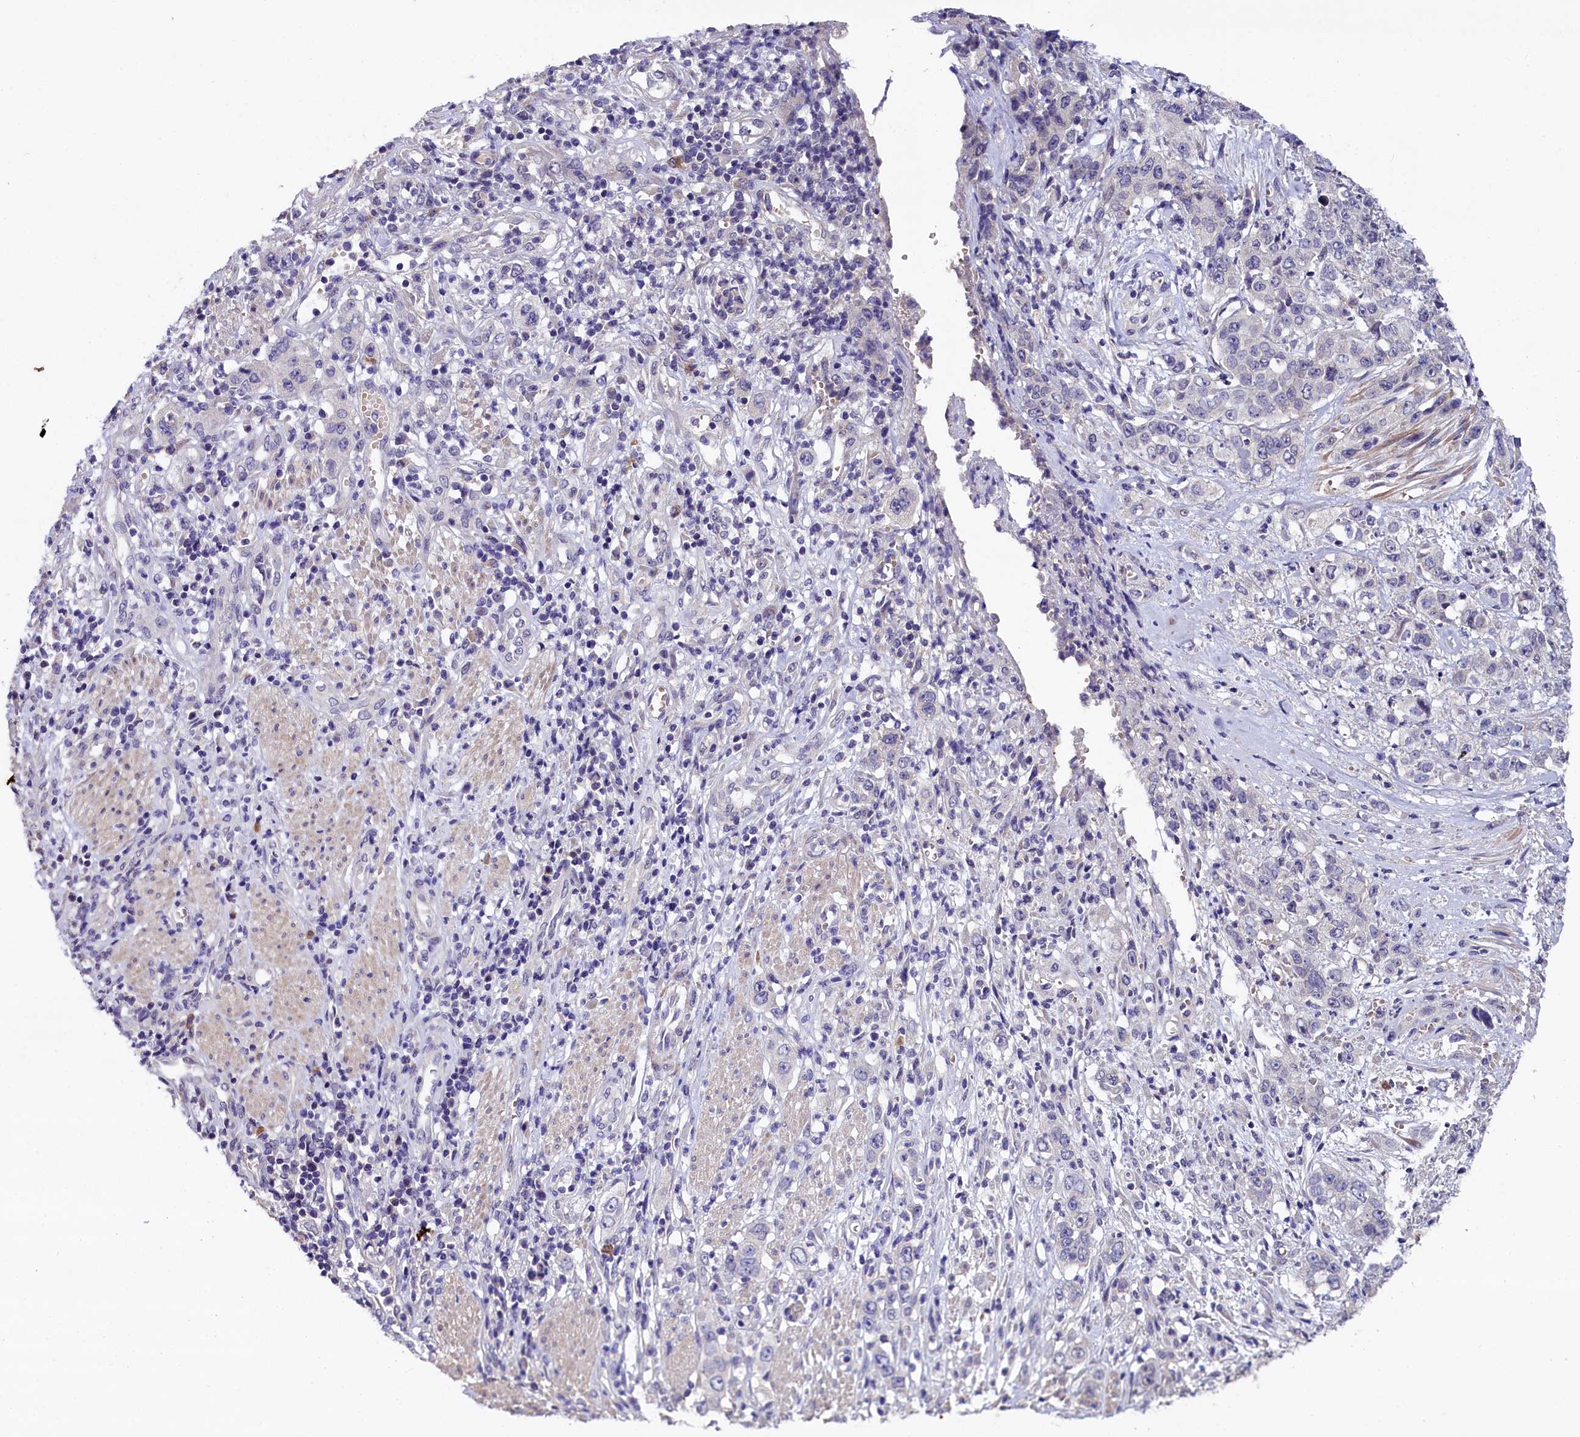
{"staining": {"intensity": "negative", "quantity": "none", "location": "none"}, "tissue": "stomach cancer", "cell_type": "Tumor cells", "image_type": "cancer", "snomed": [{"axis": "morphology", "description": "Adenocarcinoma, NOS"}, {"axis": "topography", "description": "Stomach, upper"}], "caption": "IHC of stomach adenocarcinoma exhibits no expression in tumor cells.", "gene": "SLC39A6", "patient": {"sex": "male", "age": 62}}